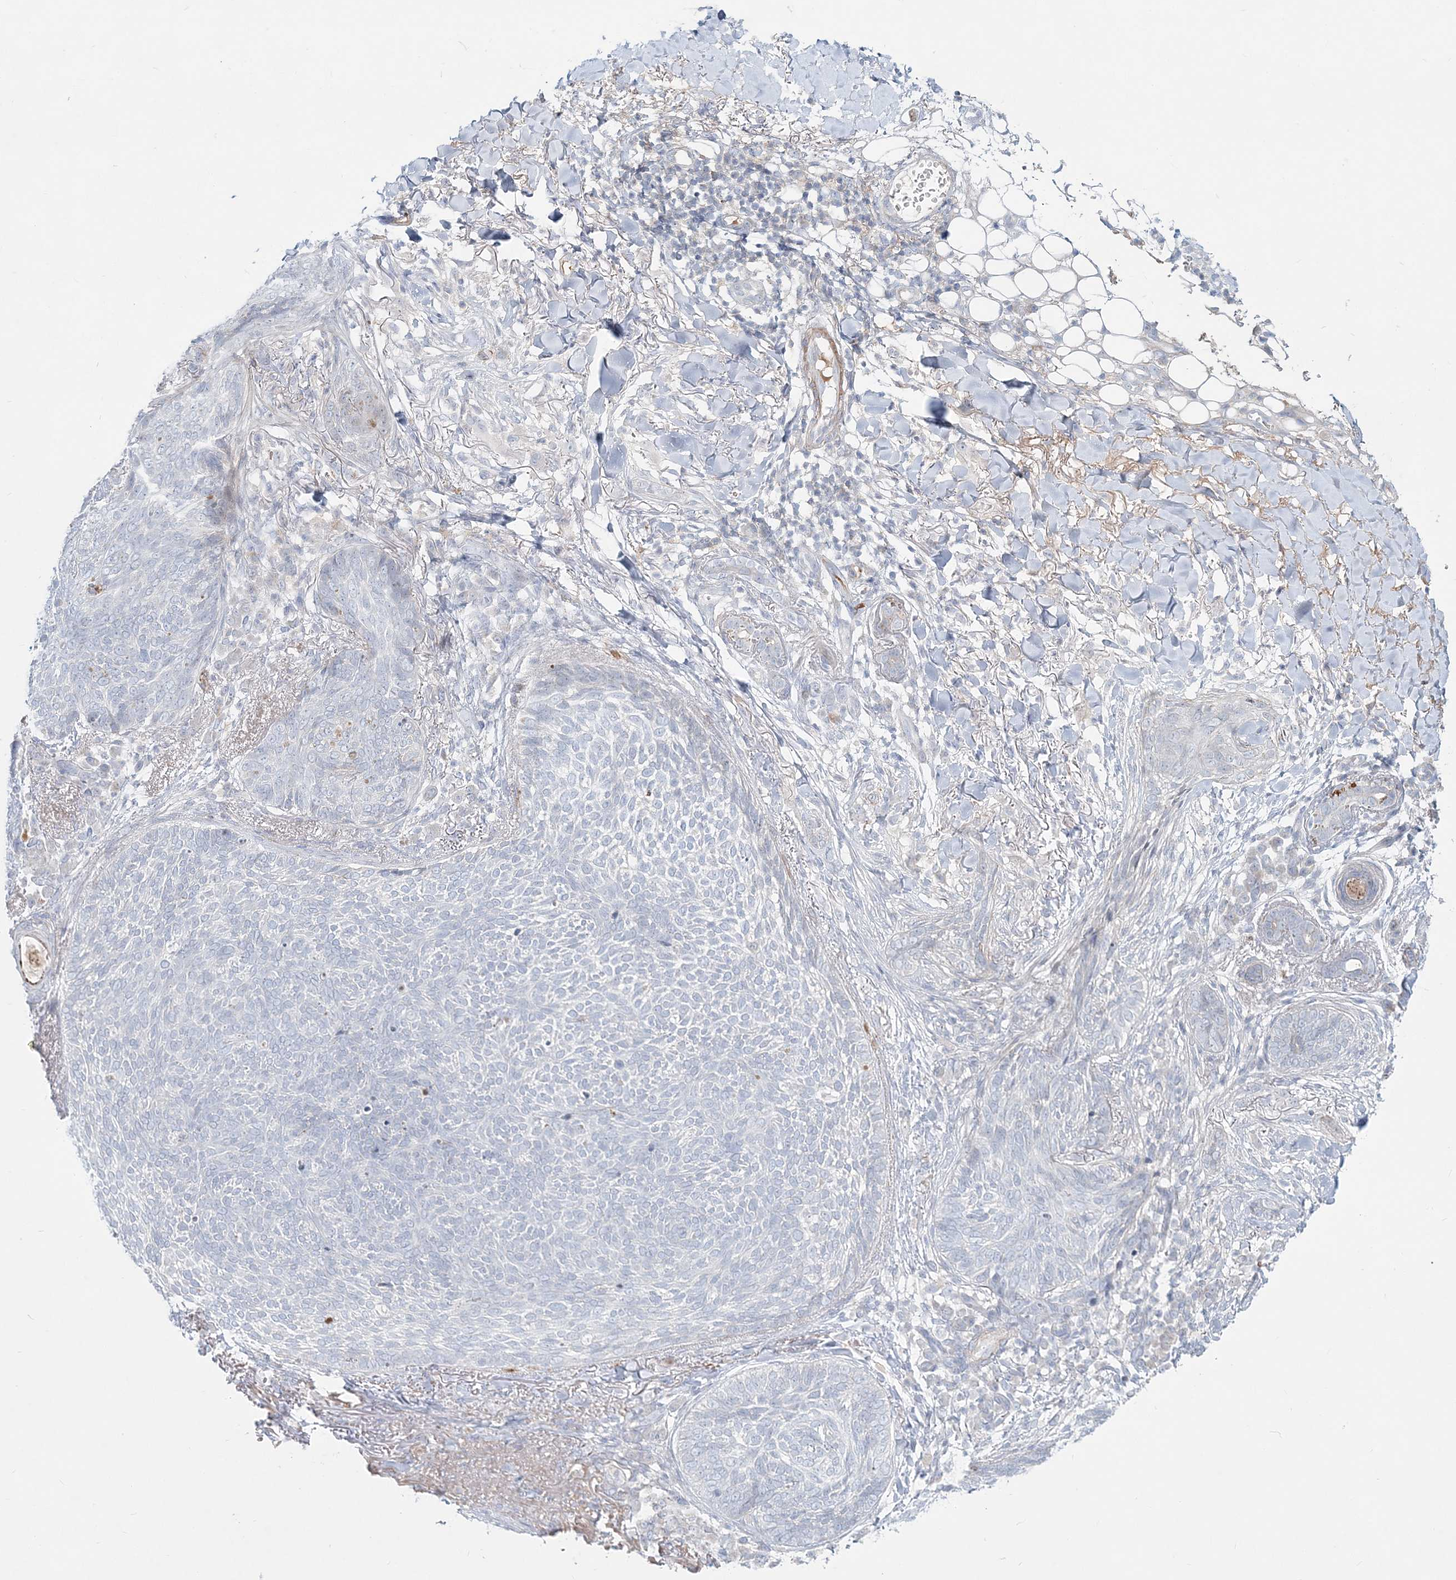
{"staining": {"intensity": "negative", "quantity": "none", "location": "none"}, "tissue": "skin cancer", "cell_type": "Tumor cells", "image_type": "cancer", "snomed": [{"axis": "morphology", "description": "Basal cell carcinoma"}, {"axis": "topography", "description": "Skin"}], "caption": "This is a histopathology image of IHC staining of skin cancer, which shows no expression in tumor cells.", "gene": "DNAH5", "patient": {"sex": "male", "age": 85}}